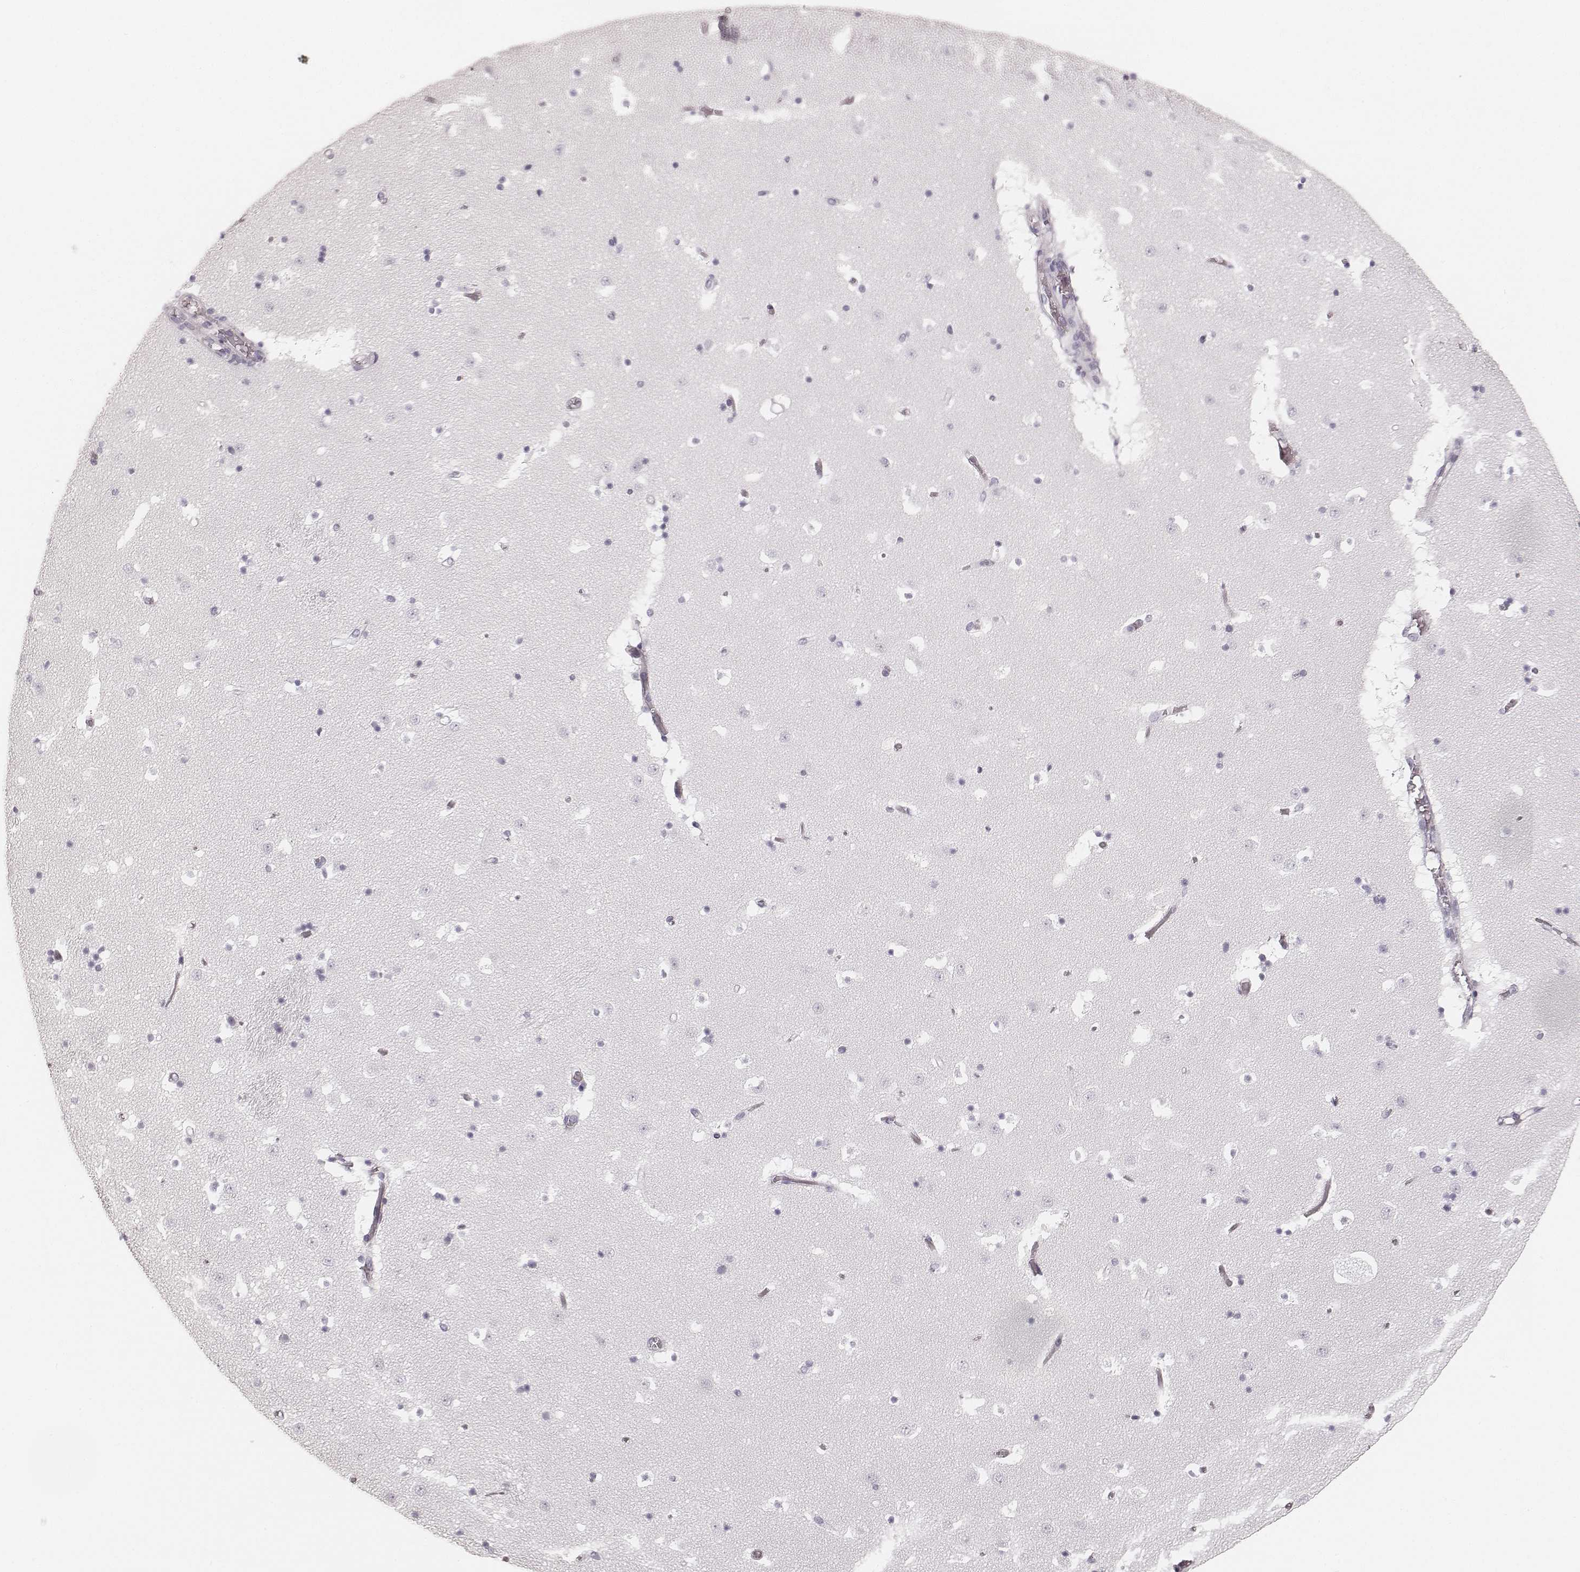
{"staining": {"intensity": "negative", "quantity": "none", "location": "none"}, "tissue": "caudate", "cell_type": "Glial cells", "image_type": "normal", "snomed": [{"axis": "morphology", "description": "Normal tissue, NOS"}, {"axis": "topography", "description": "Lateral ventricle wall"}], "caption": "Protein analysis of normal caudate shows no significant positivity in glial cells.", "gene": "HNF4G", "patient": {"sex": "female", "age": 42}}